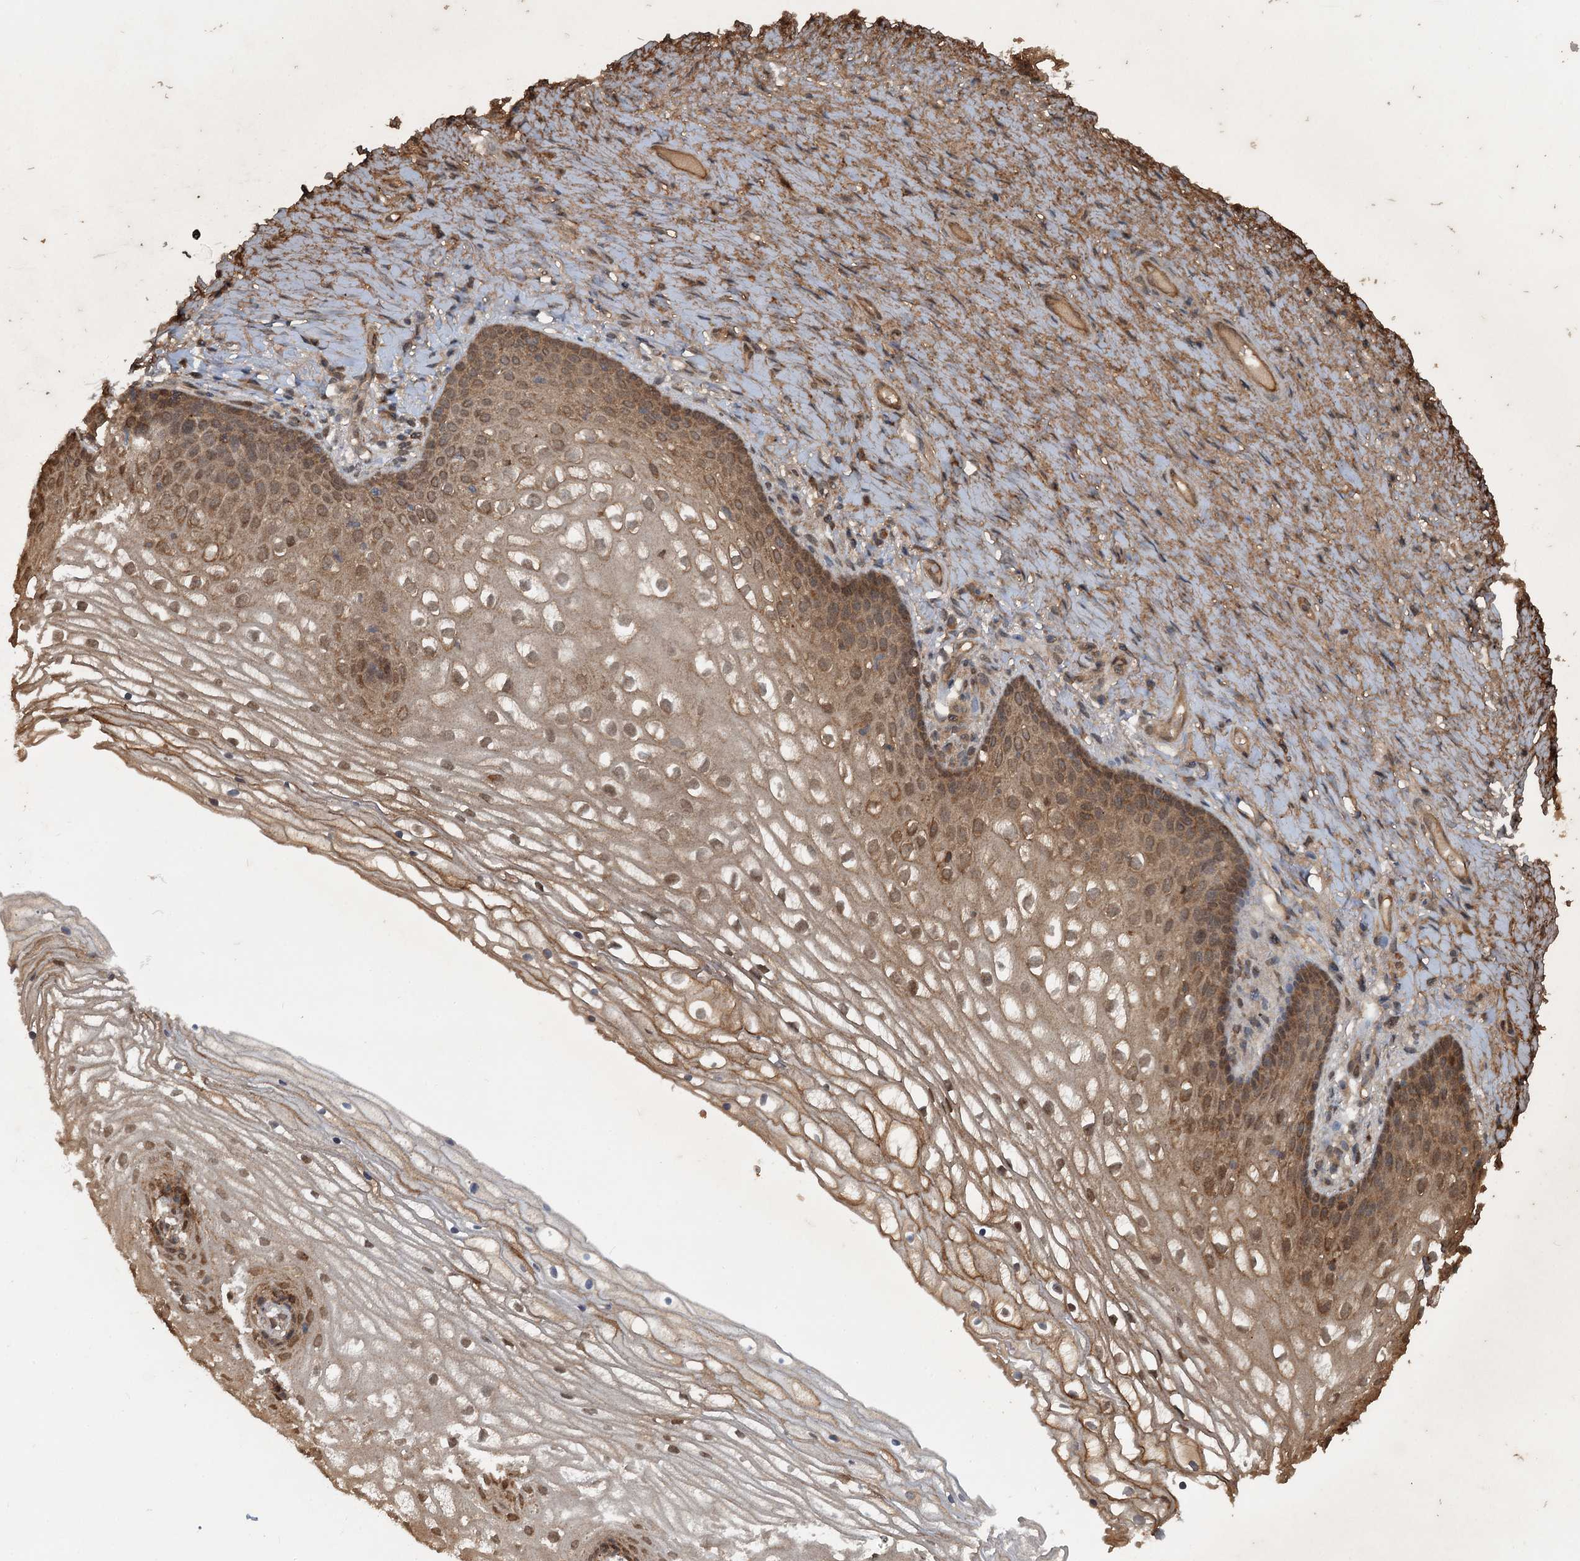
{"staining": {"intensity": "moderate", "quantity": "25%-75%", "location": "cytoplasmic/membranous,nuclear"}, "tissue": "vagina", "cell_type": "Squamous epithelial cells", "image_type": "normal", "snomed": [{"axis": "morphology", "description": "Normal tissue, NOS"}, {"axis": "topography", "description": "Vagina"}], "caption": "Unremarkable vagina demonstrates moderate cytoplasmic/membranous,nuclear expression in about 25%-75% of squamous epithelial cells, visualized by immunohistochemistry.", "gene": "GPI", "patient": {"sex": "female", "age": 60}}